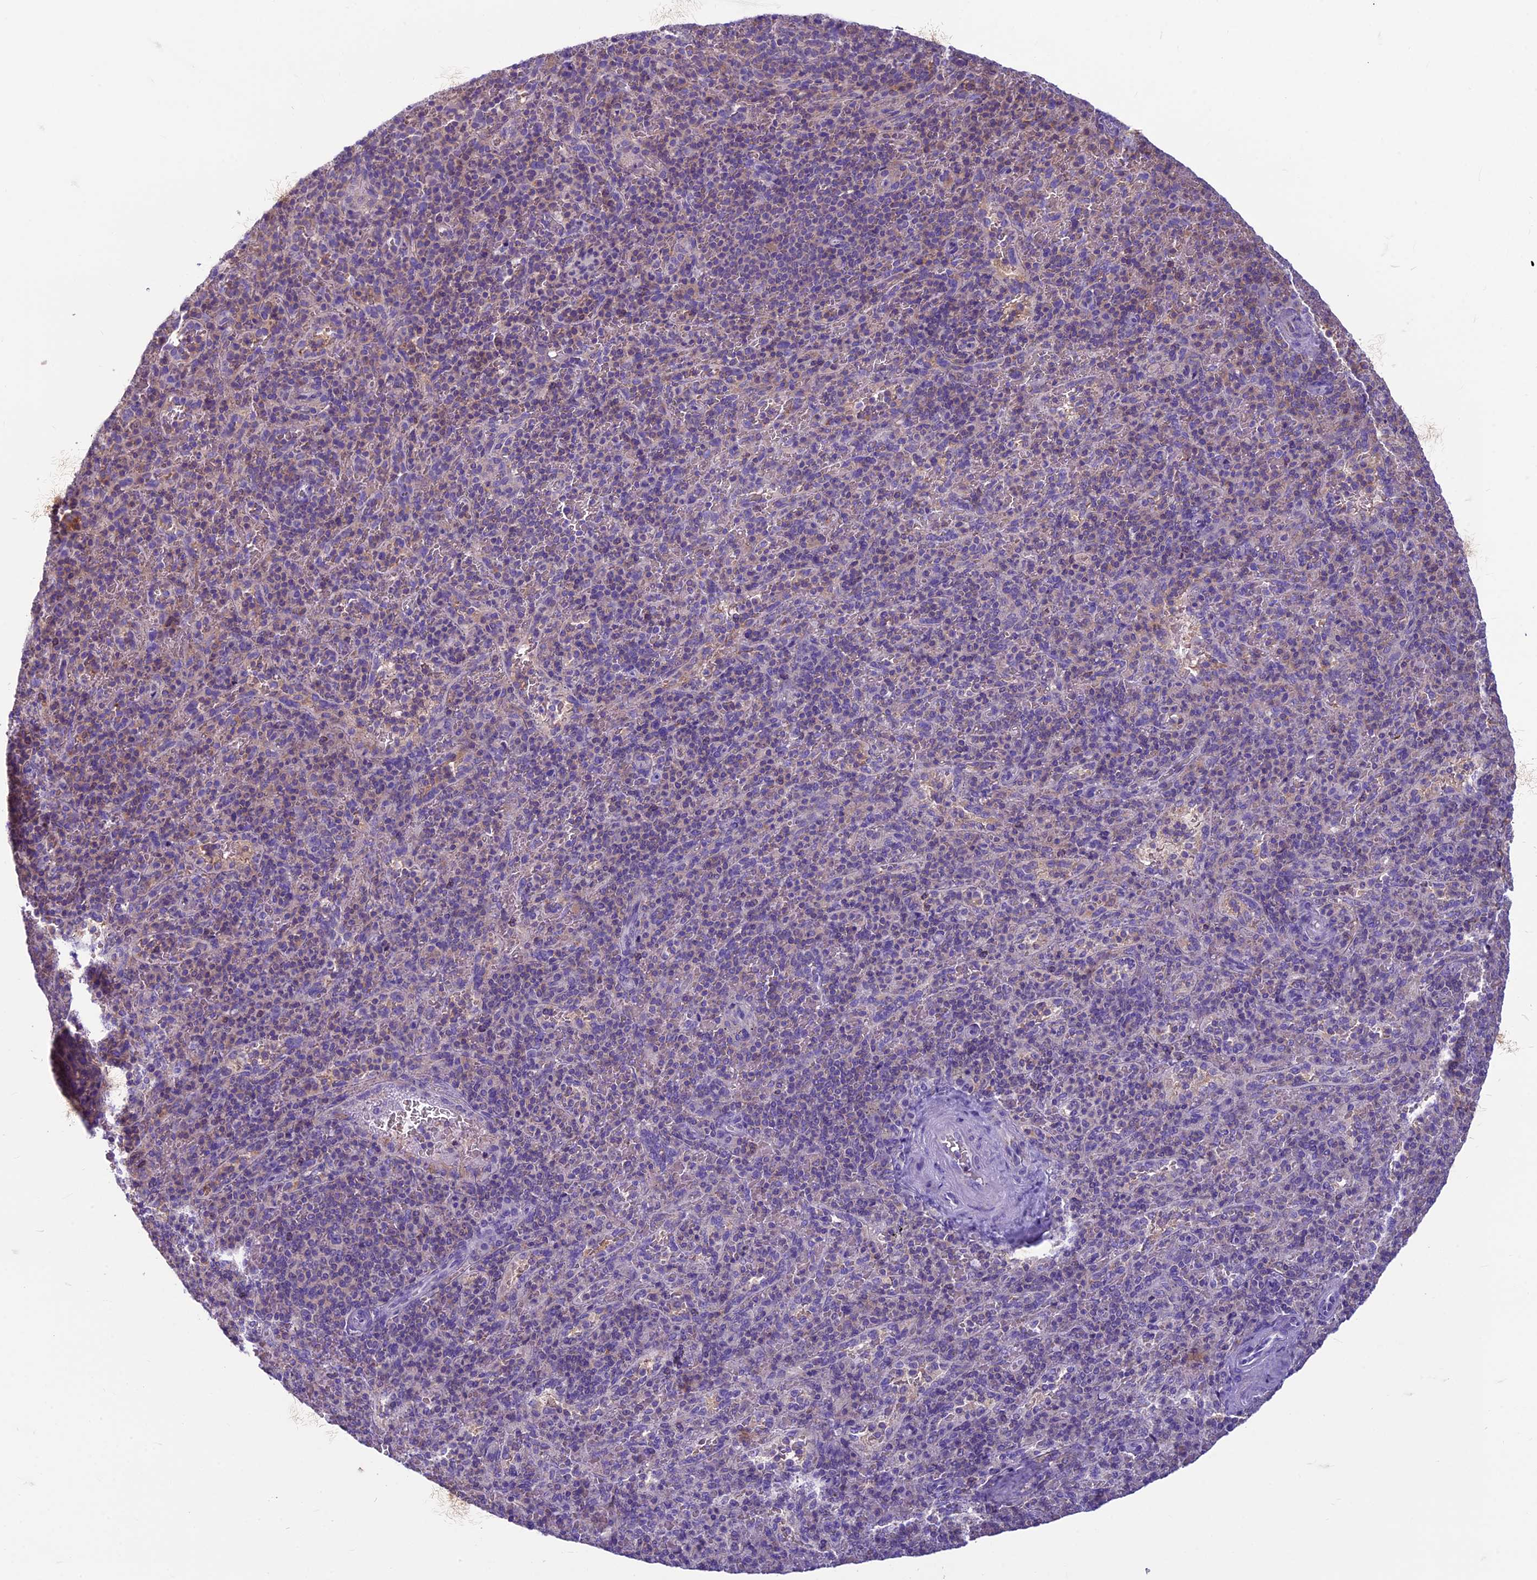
{"staining": {"intensity": "moderate", "quantity": "<25%", "location": "cytoplasmic/membranous"}, "tissue": "spleen", "cell_type": "Cells in red pulp", "image_type": "normal", "snomed": [{"axis": "morphology", "description": "Normal tissue, NOS"}, {"axis": "topography", "description": "Spleen"}], "caption": "Immunohistochemical staining of benign human spleen reveals moderate cytoplasmic/membranous protein expression in approximately <25% of cells in red pulp. (DAB (3,3'-diaminobenzidine) = brown stain, brightfield microscopy at high magnification).", "gene": "CDAN1", "patient": {"sex": "male", "age": 82}}